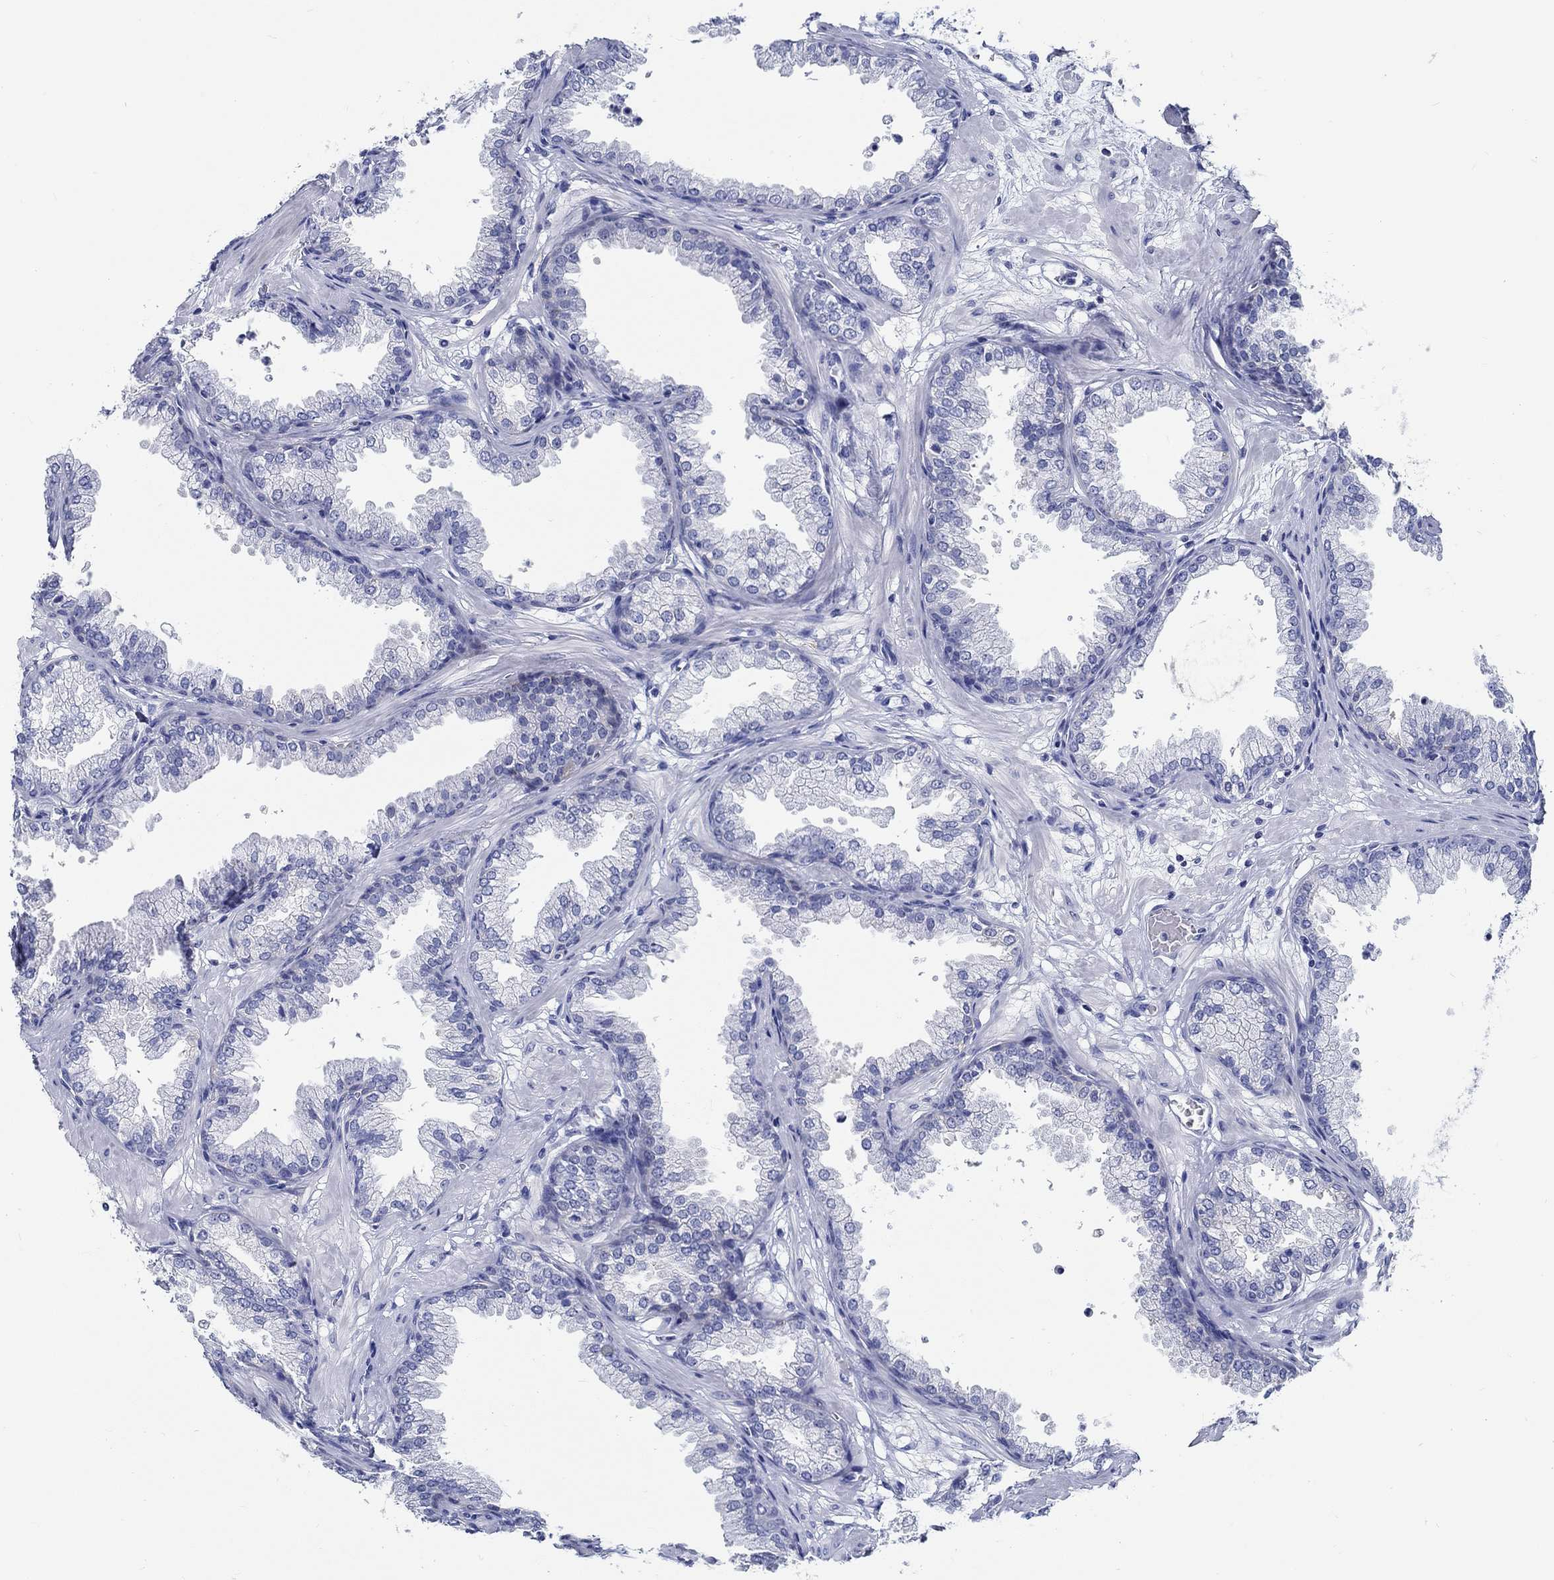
{"staining": {"intensity": "negative", "quantity": "none", "location": "none"}, "tissue": "prostate", "cell_type": "Glandular cells", "image_type": "normal", "snomed": [{"axis": "morphology", "description": "Normal tissue, NOS"}, {"axis": "topography", "description": "Prostate"}], "caption": "An immunohistochemistry micrograph of normal prostate is shown. There is no staining in glandular cells of prostate.", "gene": "FBXO2", "patient": {"sex": "male", "age": 37}}